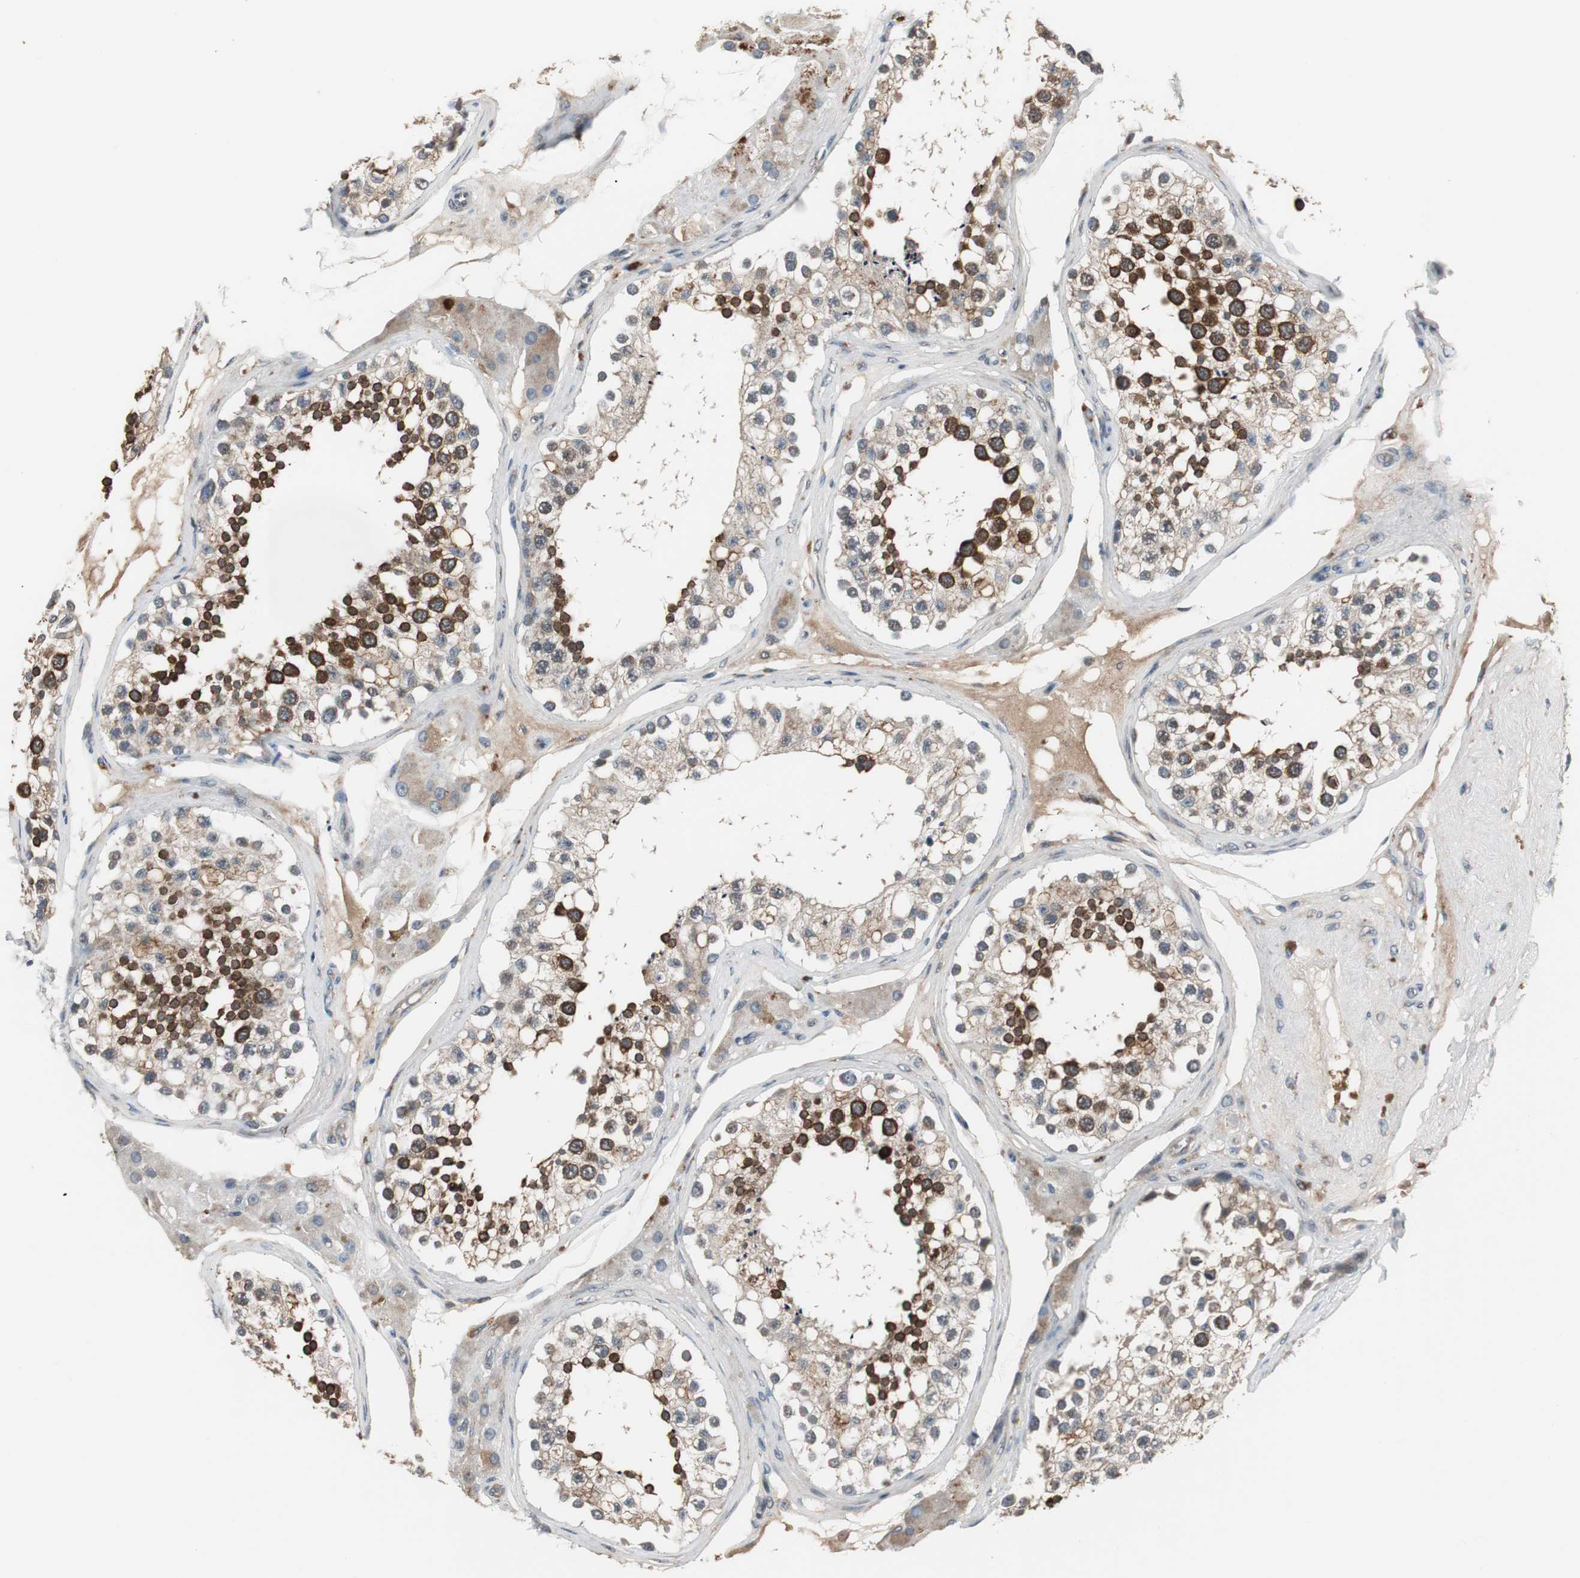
{"staining": {"intensity": "moderate", "quantity": ">75%", "location": "cytoplasmic/membranous"}, "tissue": "testis", "cell_type": "Cells in seminiferous ducts", "image_type": "normal", "snomed": [{"axis": "morphology", "description": "Normal tissue, NOS"}, {"axis": "topography", "description": "Testis"}], "caption": "Cells in seminiferous ducts reveal moderate cytoplasmic/membranous staining in about >75% of cells in unremarkable testis.", "gene": "ZMPSTE24", "patient": {"sex": "male", "age": 68}}